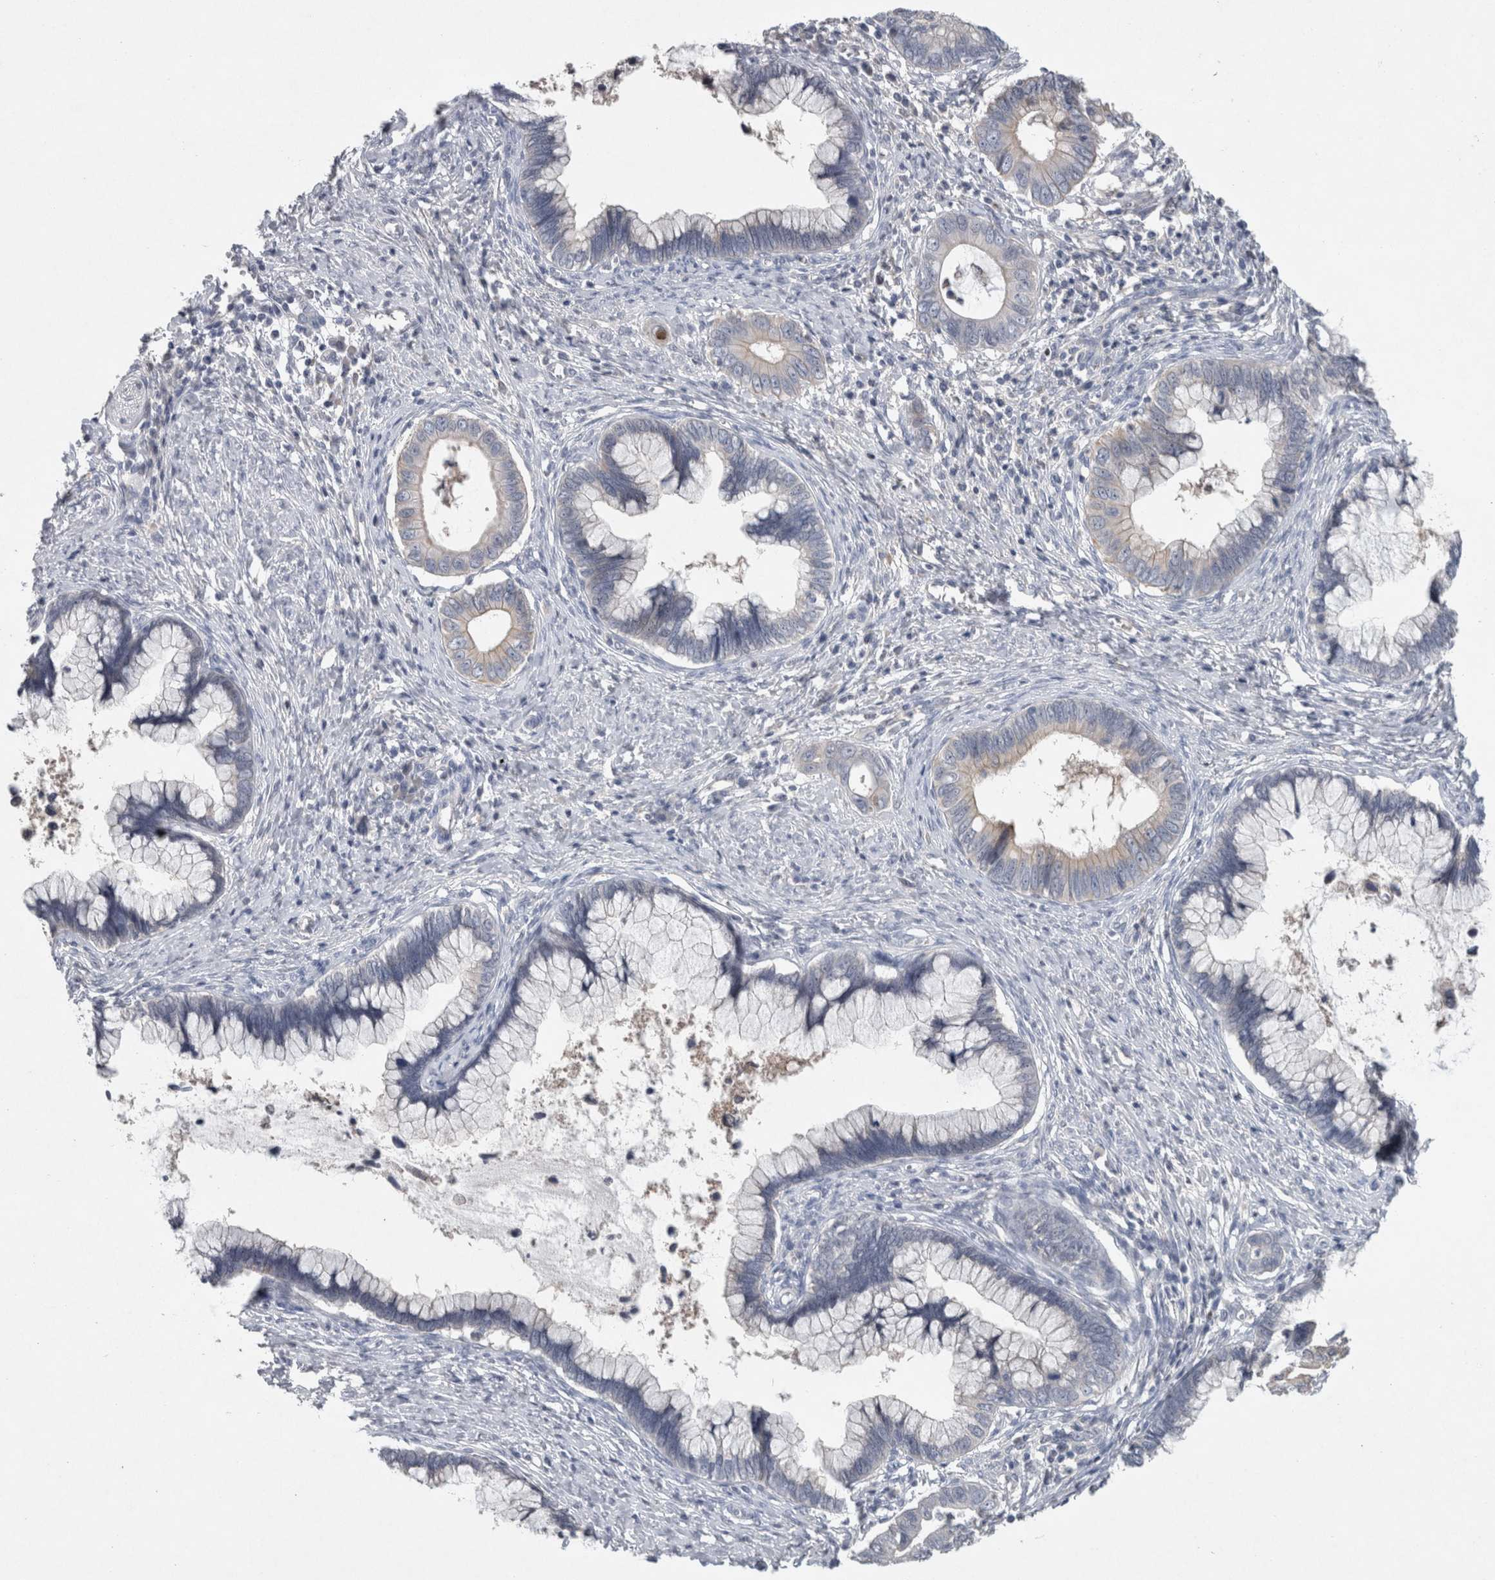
{"staining": {"intensity": "negative", "quantity": "none", "location": "none"}, "tissue": "cervical cancer", "cell_type": "Tumor cells", "image_type": "cancer", "snomed": [{"axis": "morphology", "description": "Adenocarcinoma, NOS"}, {"axis": "topography", "description": "Cervix"}], "caption": "There is no significant staining in tumor cells of cervical adenocarcinoma.", "gene": "HEXD", "patient": {"sex": "female", "age": 44}}